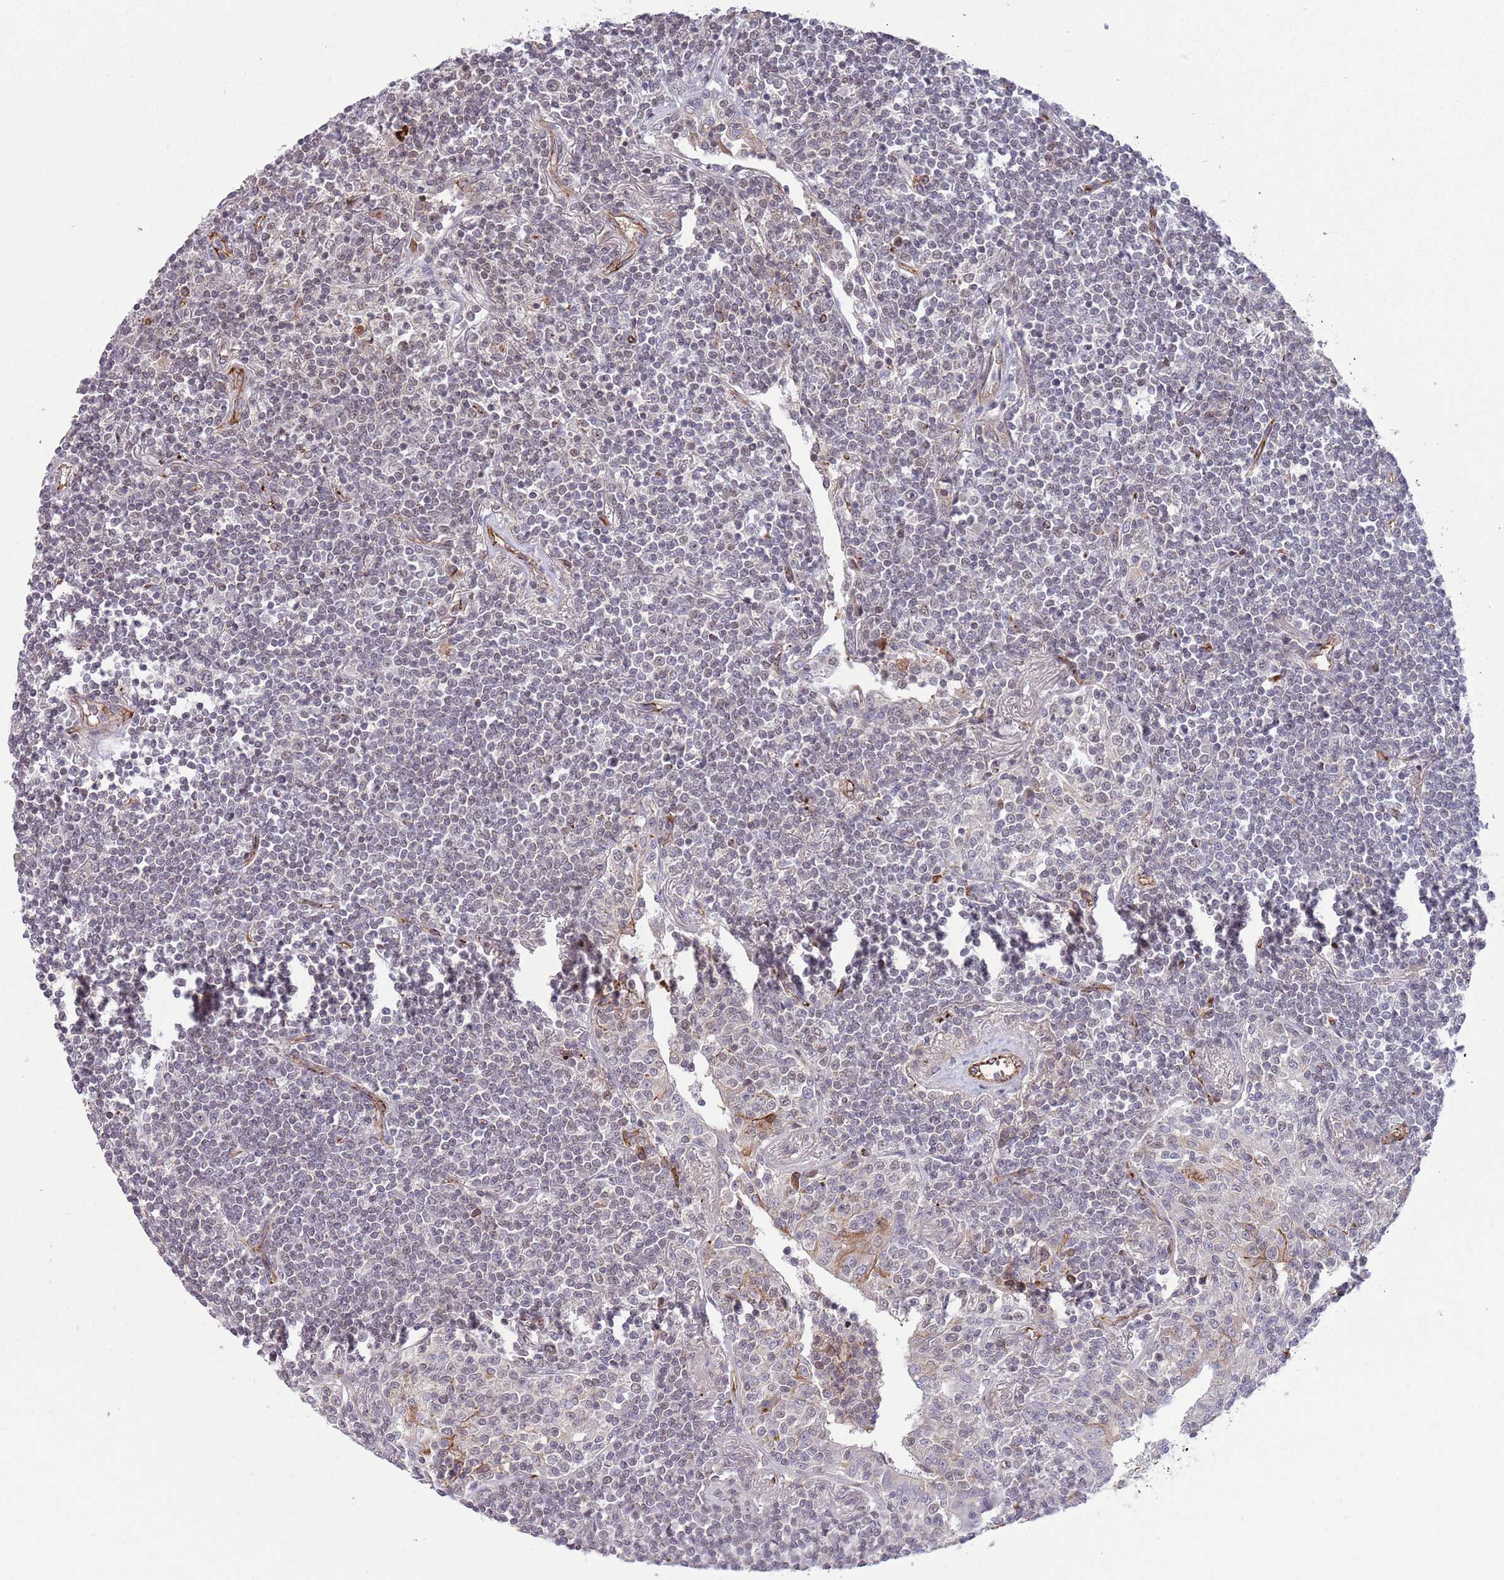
{"staining": {"intensity": "negative", "quantity": "none", "location": "none"}, "tissue": "lymphoma", "cell_type": "Tumor cells", "image_type": "cancer", "snomed": [{"axis": "morphology", "description": "Malignant lymphoma, non-Hodgkin's type, Low grade"}, {"axis": "topography", "description": "Lung"}], "caption": "IHC histopathology image of human malignant lymphoma, non-Hodgkin's type (low-grade) stained for a protein (brown), which exhibits no staining in tumor cells. (DAB (3,3'-diaminobenzidine) IHC with hematoxylin counter stain).", "gene": "DPP10", "patient": {"sex": "female", "age": 71}}